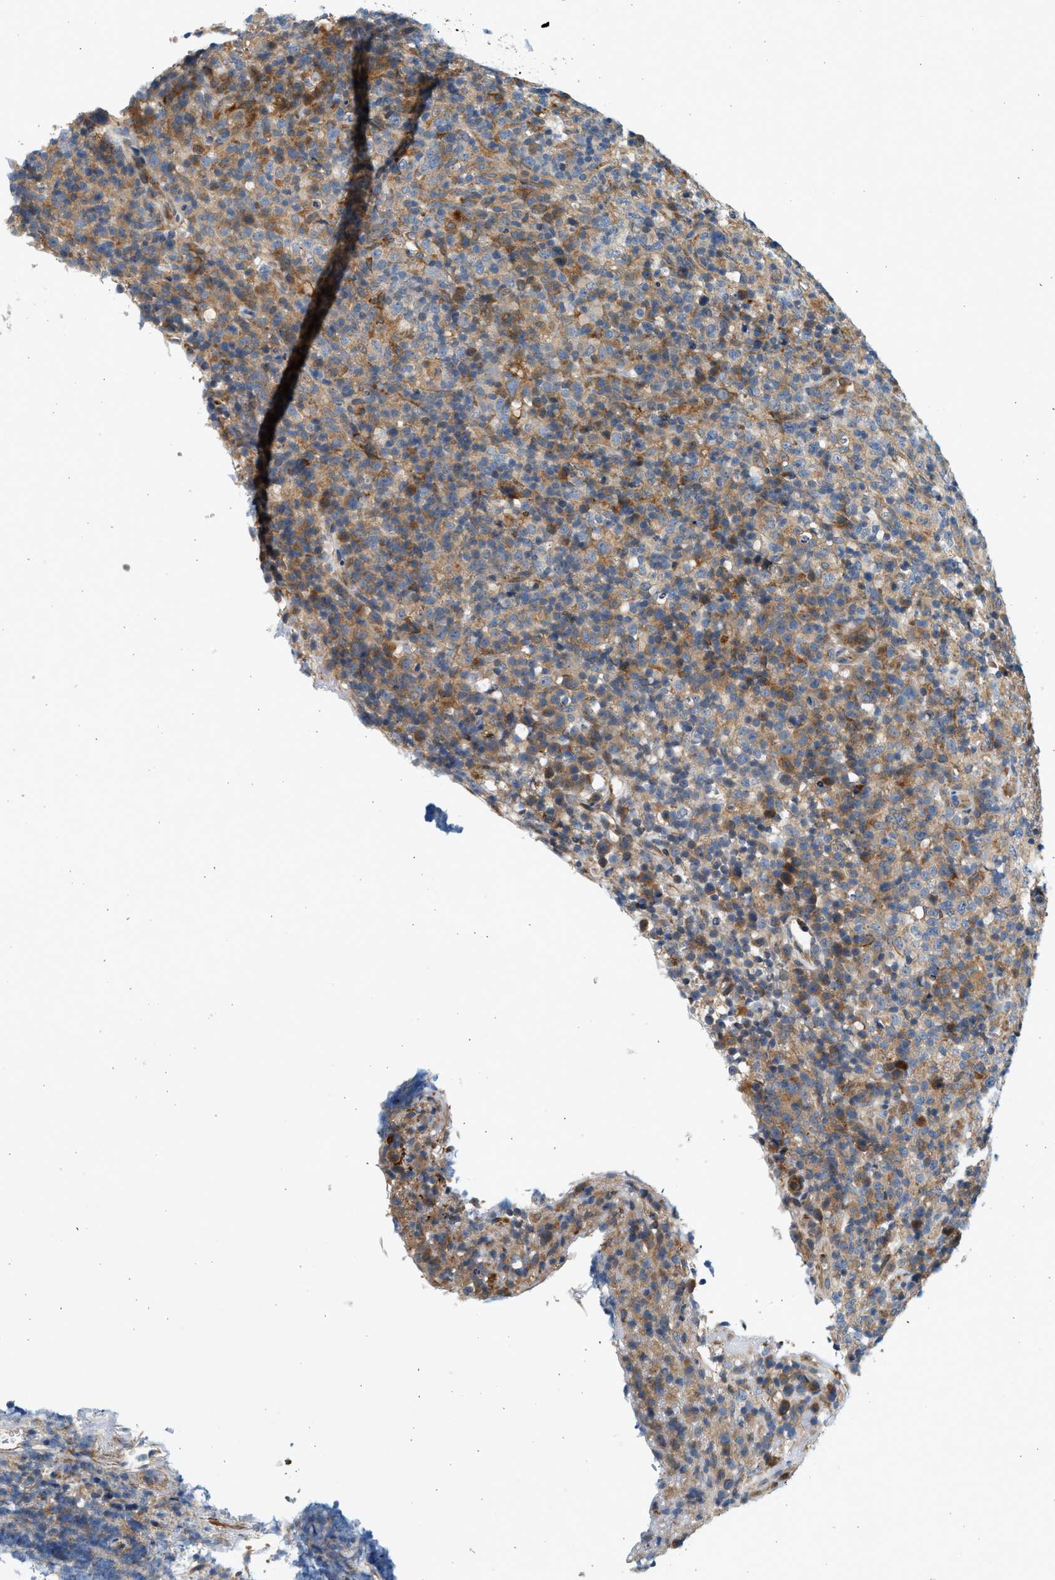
{"staining": {"intensity": "weak", "quantity": "25%-75%", "location": "cytoplasmic/membranous"}, "tissue": "lymphoma", "cell_type": "Tumor cells", "image_type": "cancer", "snomed": [{"axis": "morphology", "description": "Malignant lymphoma, non-Hodgkin's type, High grade"}, {"axis": "topography", "description": "Lymph node"}], "caption": "Human lymphoma stained with a protein marker shows weak staining in tumor cells.", "gene": "KDELR2", "patient": {"sex": "female", "age": 76}}